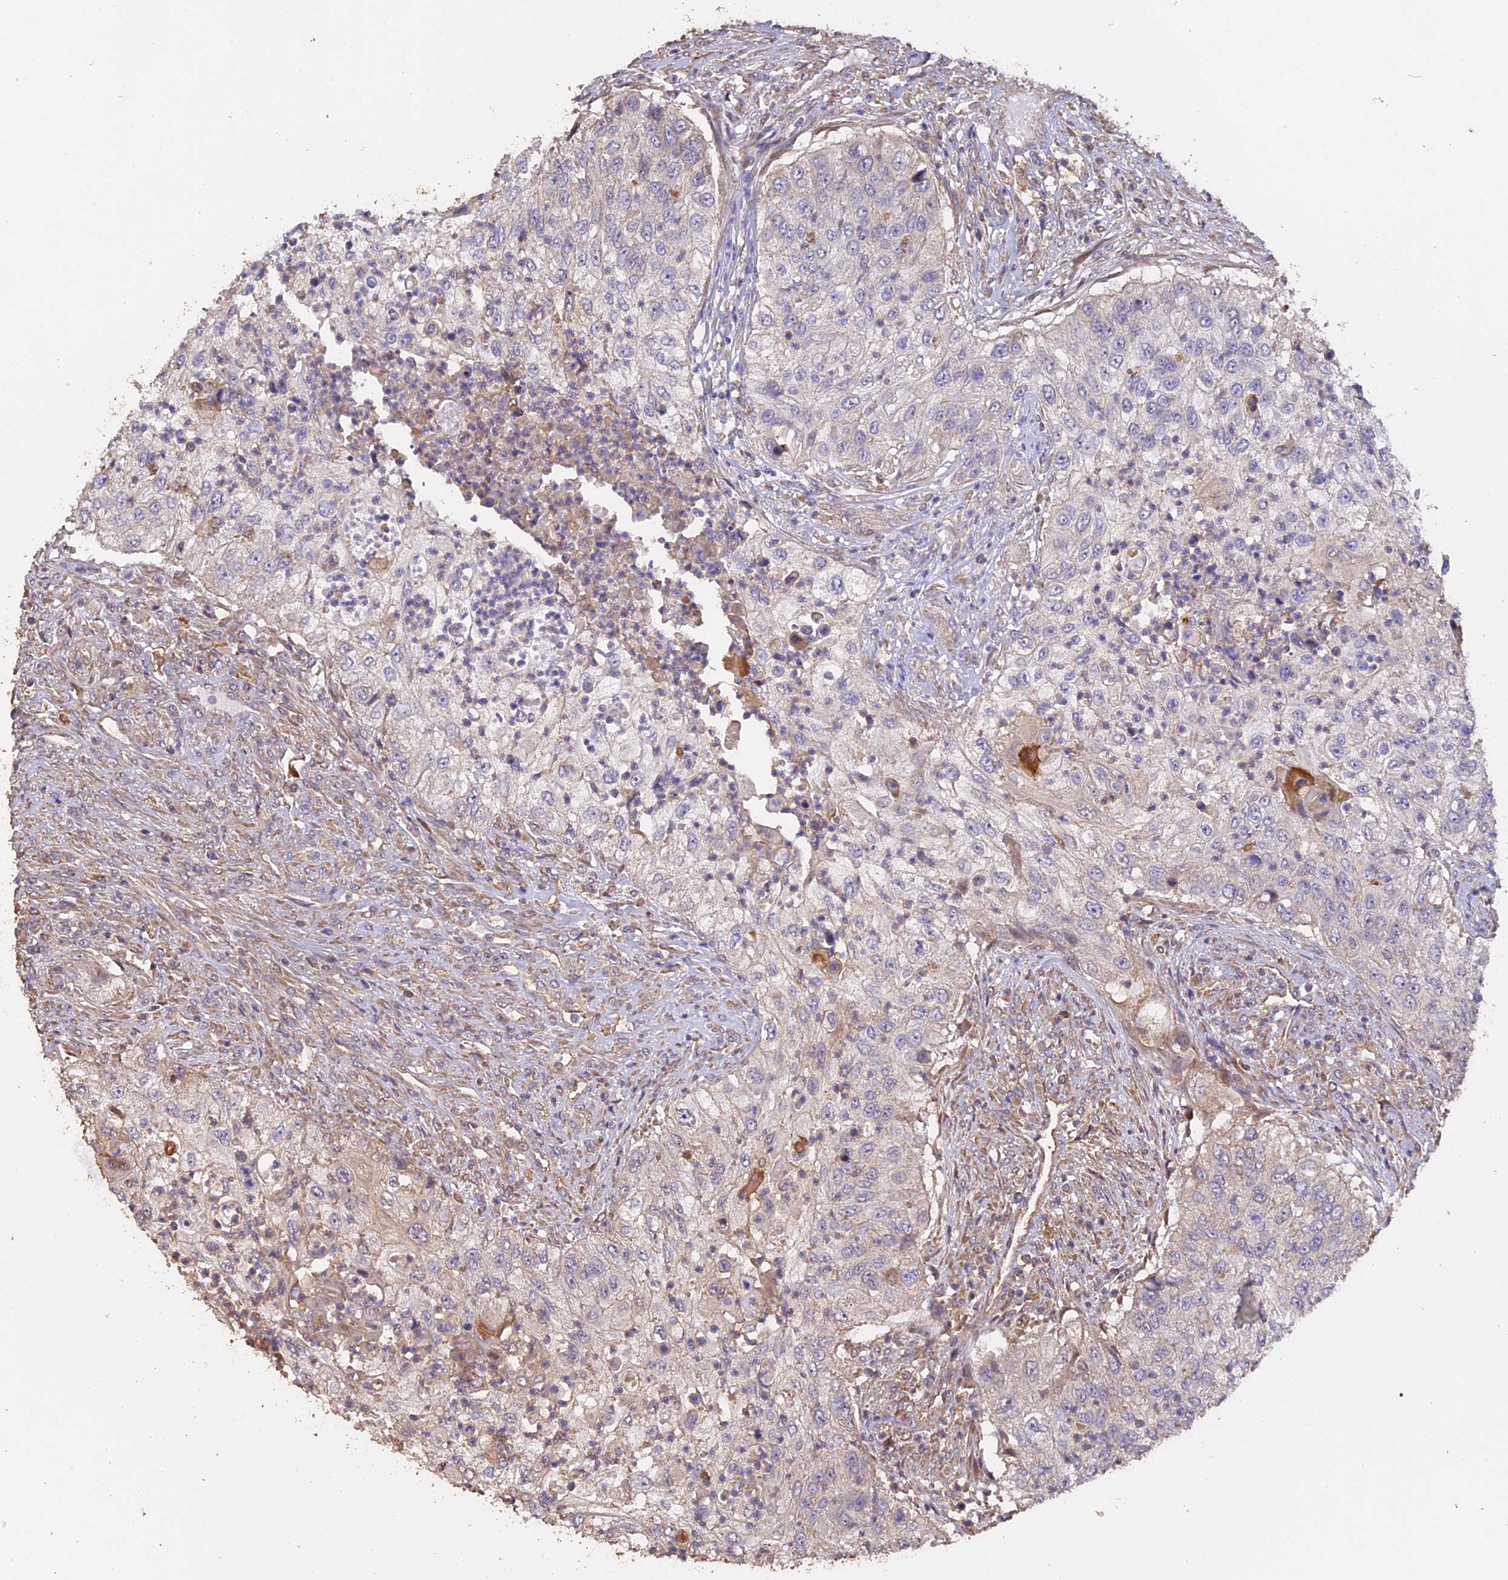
{"staining": {"intensity": "negative", "quantity": "none", "location": "none"}, "tissue": "urothelial cancer", "cell_type": "Tumor cells", "image_type": "cancer", "snomed": [{"axis": "morphology", "description": "Urothelial carcinoma, High grade"}, {"axis": "topography", "description": "Urinary bladder"}], "caption": "This is a micrograph of immunohistochemistry (IHC) staining of high-grade urothelial carcinoma, which shows no staining in tumor cells.", "gene": "RASAL1", "patient": {"sex": "female", "age": 60}}